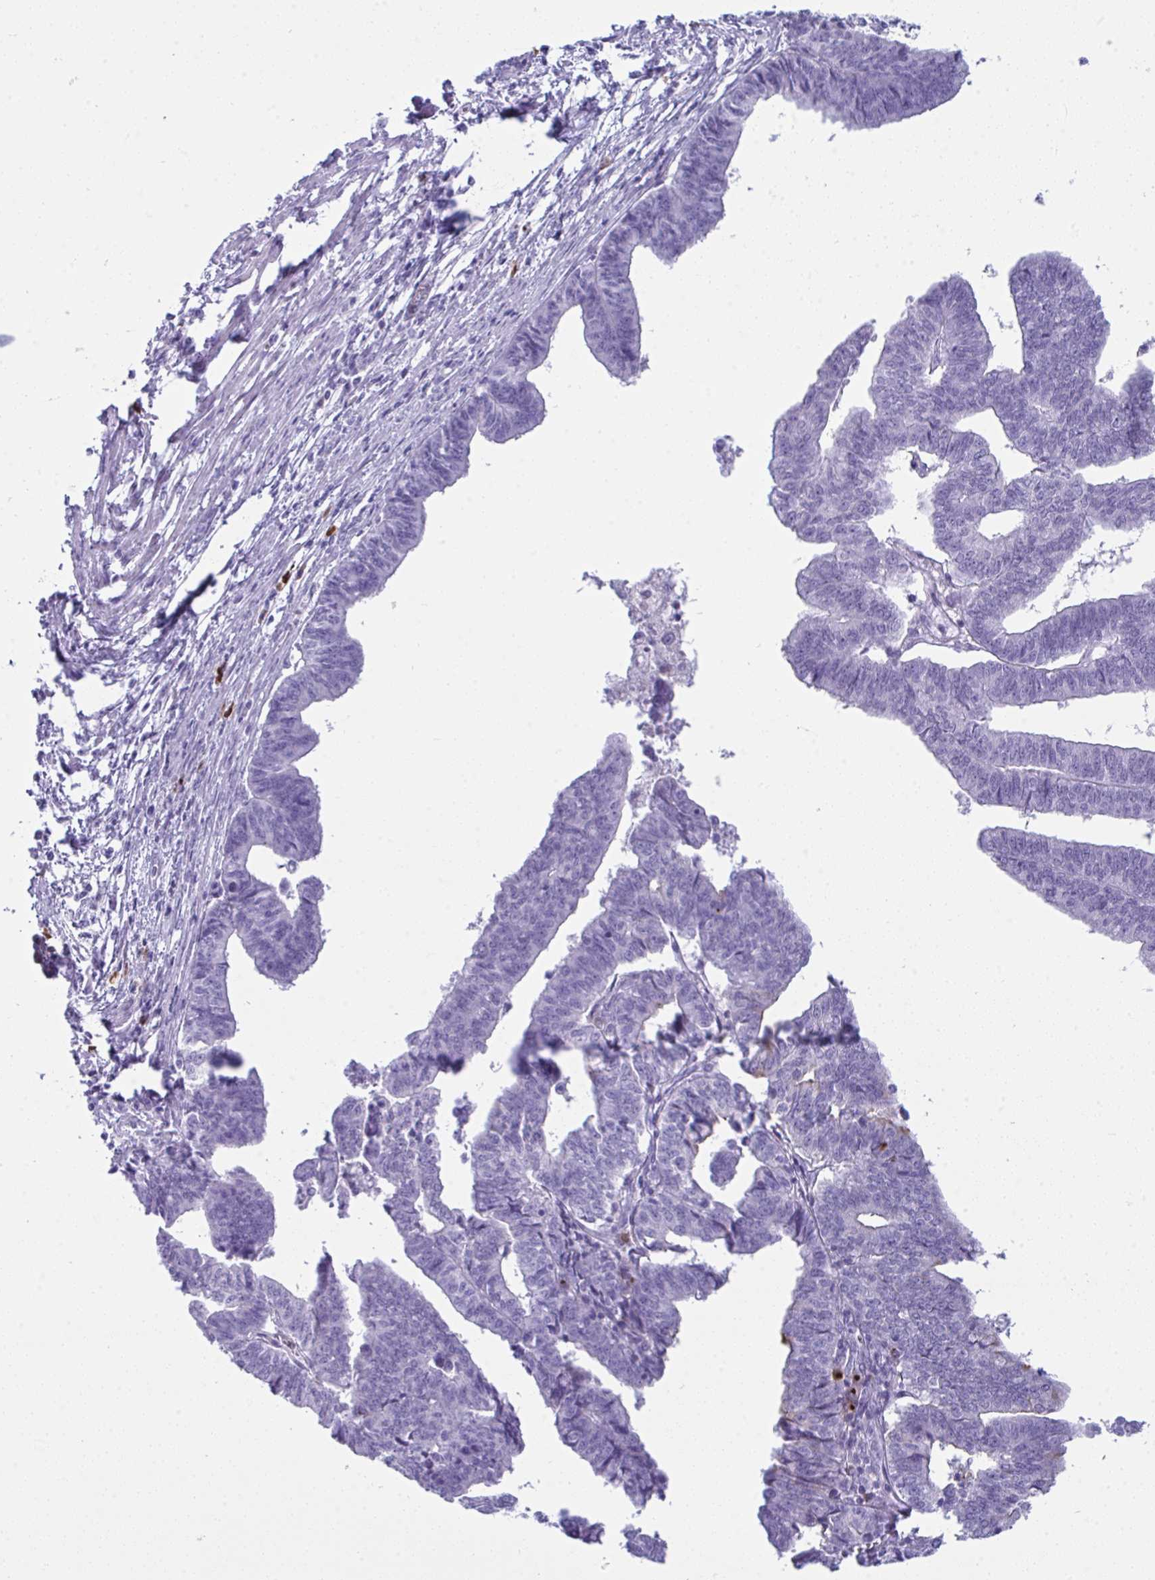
{"staining": {"intensity": "negative", "quantity": "none", "location": "none"}, "tissue": "endometrial cancer", "cell_type": "Tumor cells", "image_type": "cancer", "snomed": [{"axis": "morphology", "description": "Adenocarcinoma, NOS"}, {"axis": "topography", "description": "Endometrium"}], "caption": "DAB immunohistochemical staining of human endometrial cancer (adenocarcinoma) exhibits no significant positivity in tumor cells. Nuclei are stained in blue.", "gene": "JCHAIN", "patient": {"sex": "female", "age": 65}}